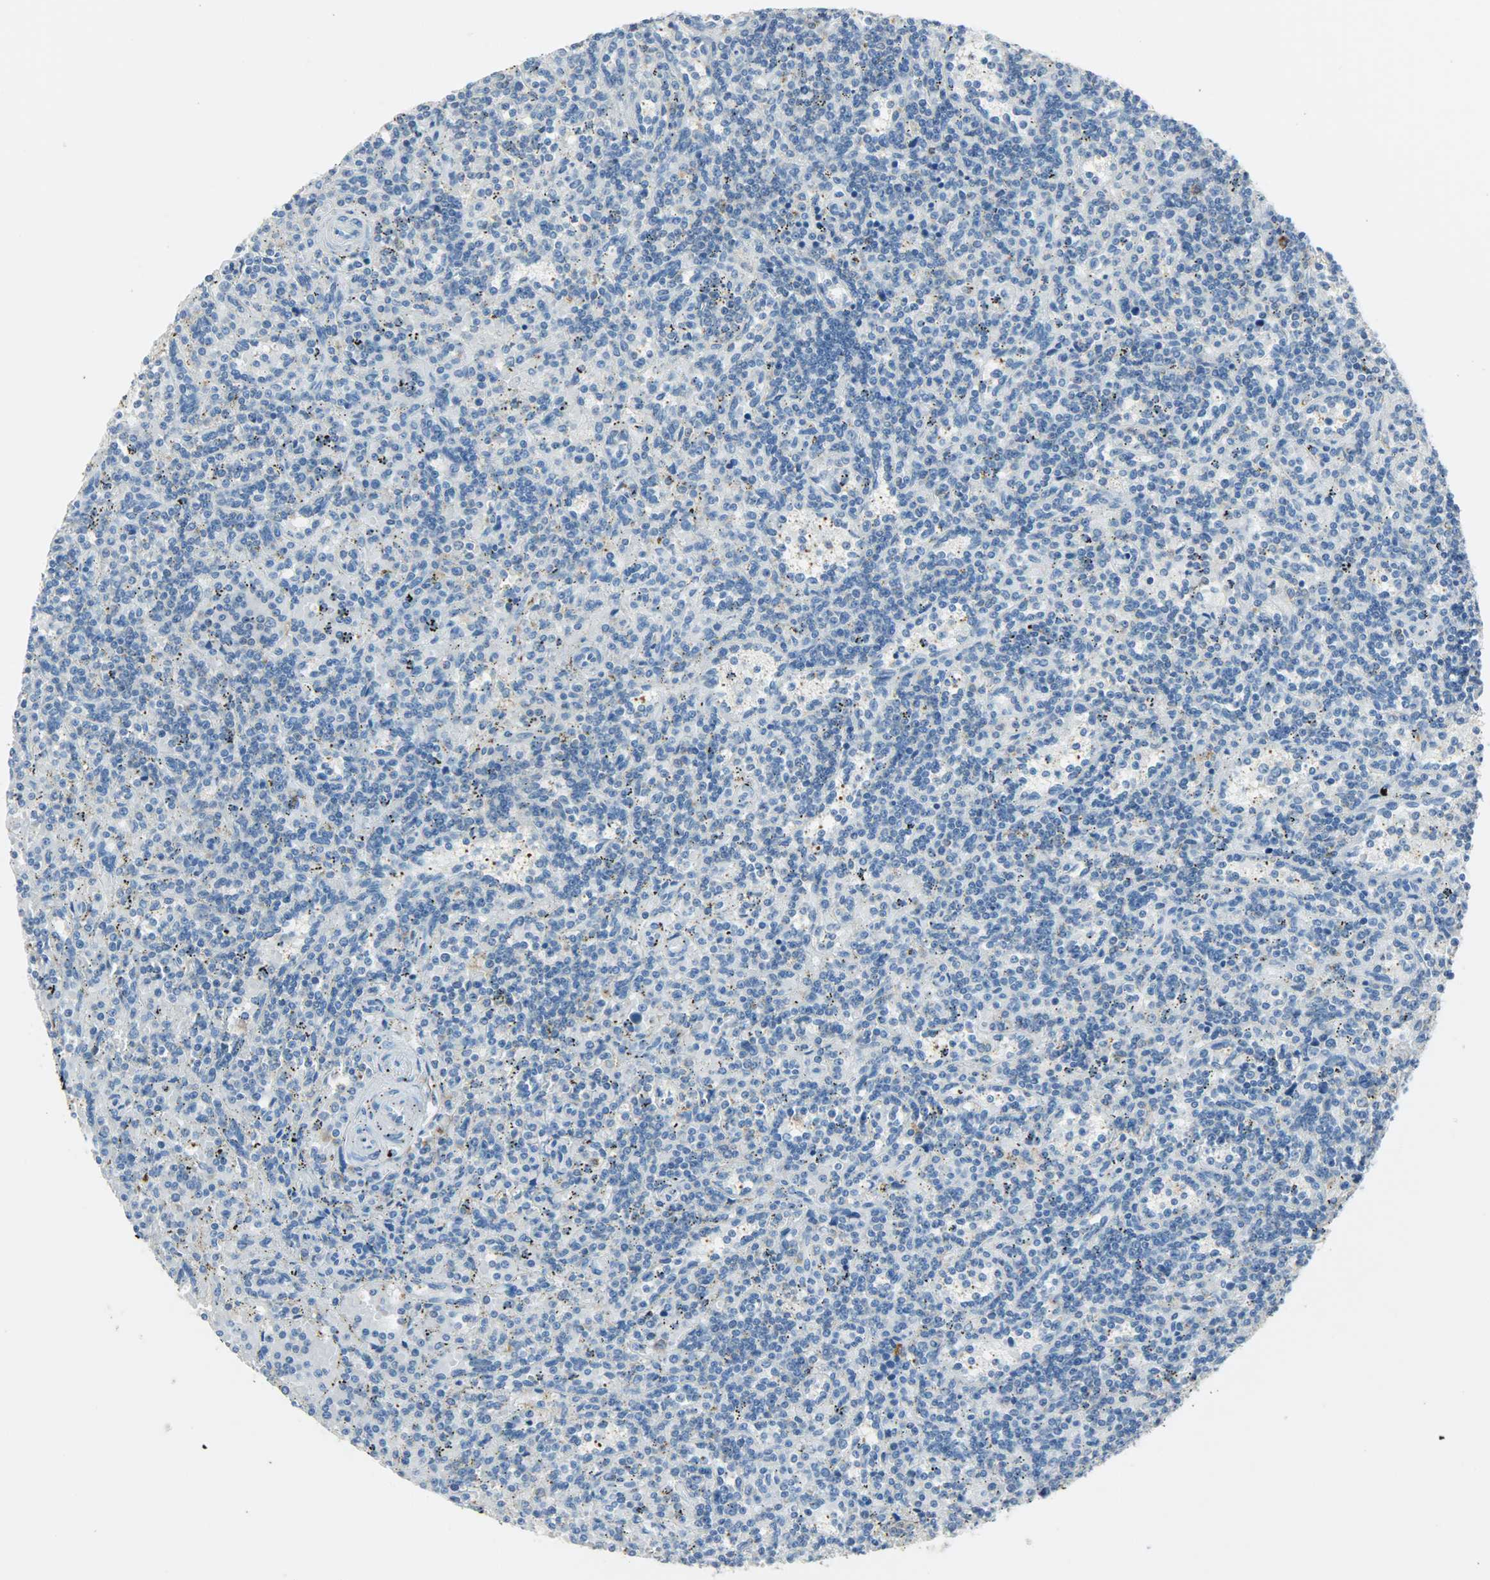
{"staining": {"intensity": "negative", "quantity": "none", "location": "none"}, "tissue": "lymphoma", "cell_type": "Tumor cells", "image_type": "cancer", "snomed": [{"axis": "morphology", "description": "Malignant lymphoma, non-Hodgkin's type, Low grade"}, {"axis": "topography", "description": "Spleen"}], "caption": "Tumor cells show no significant protein staining in malignant lymphoma, non-Hodgkin's type (low-grade).", "gene": "PTPN6", "patient": {"sex": "male", "age": 73}}